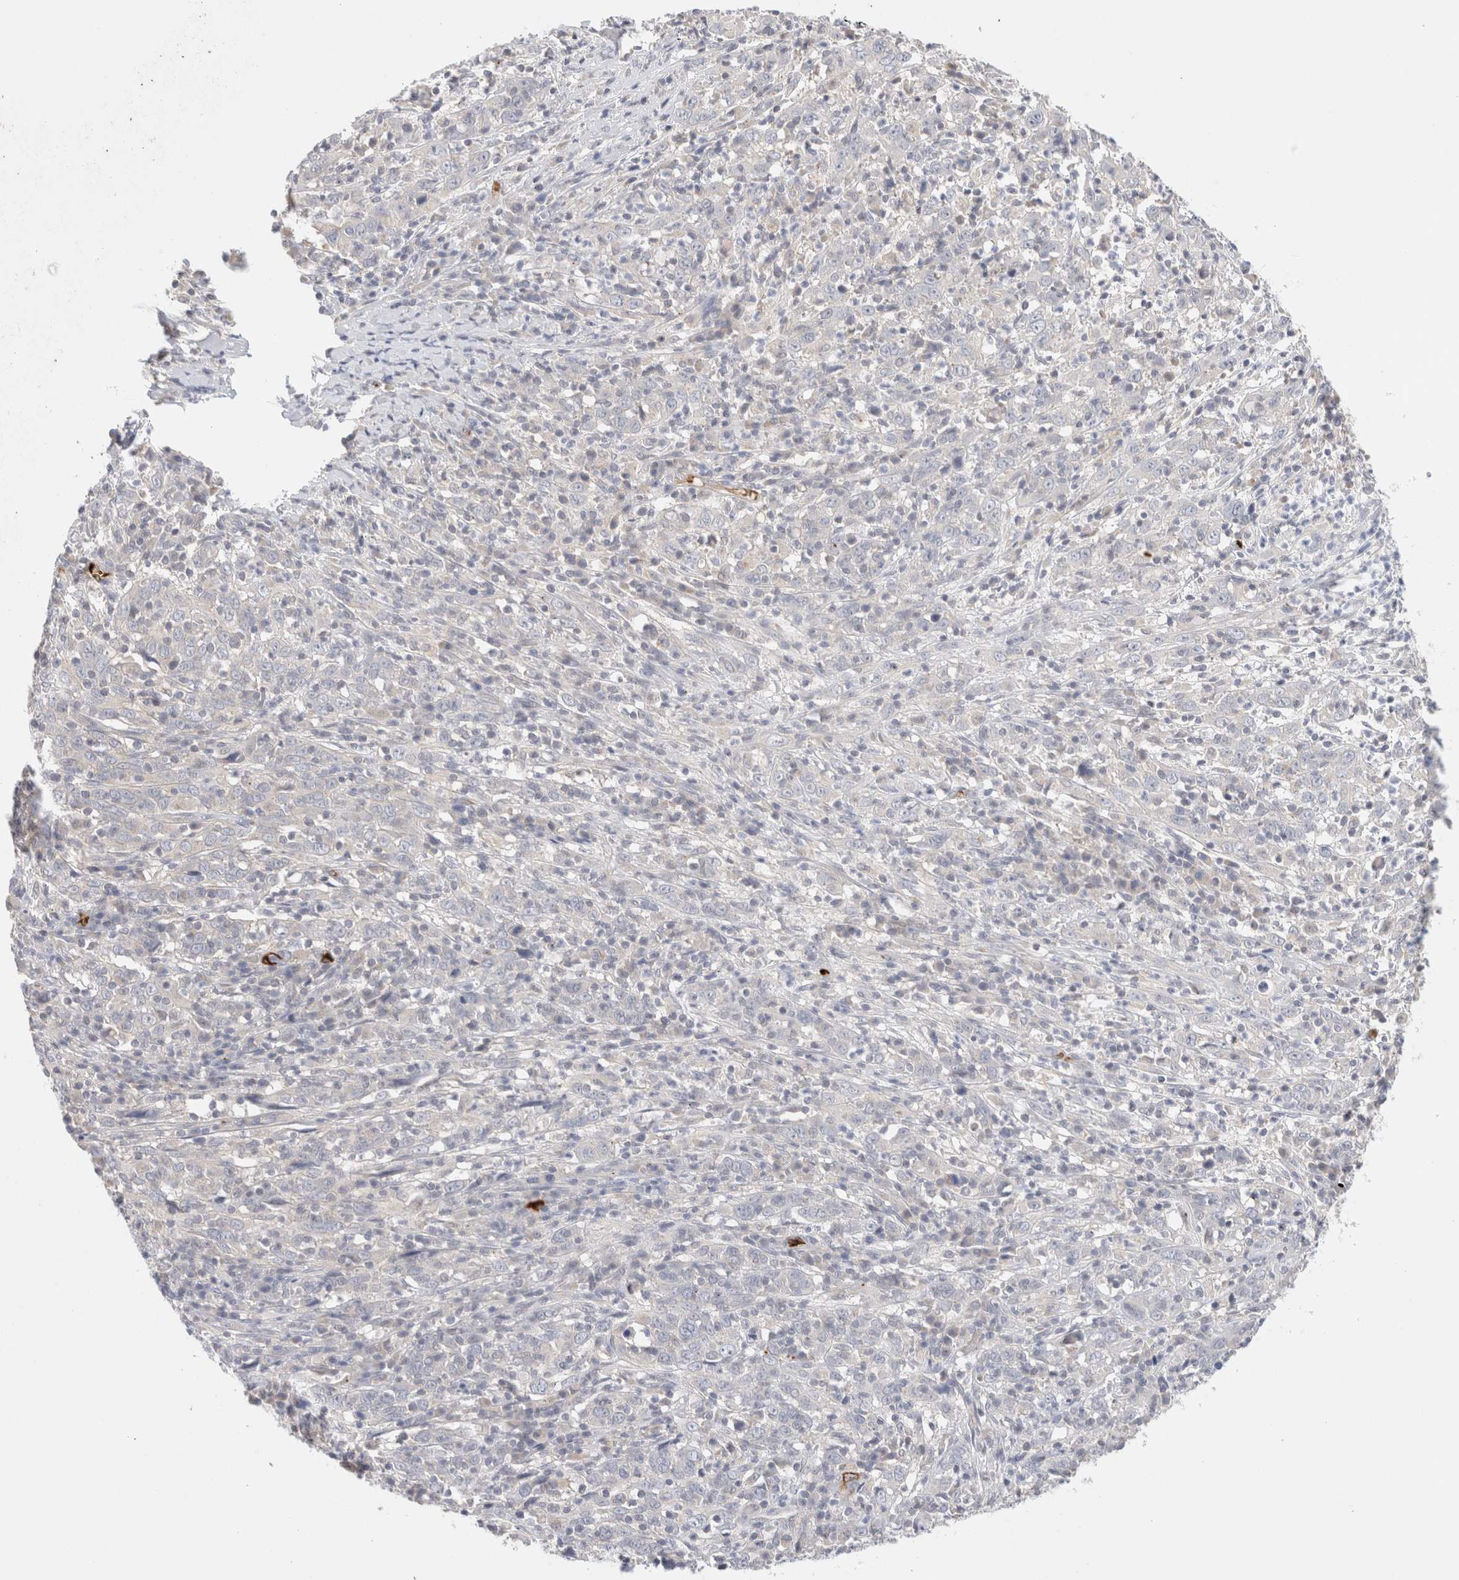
{"staining": {"intensity": "negative", "quantity": "none", "location": "none"}, "tissue": "cervical cancer", "cell_type": "Tumor cells", "image_type": "cancer", "snomed": [{"axis": "morphology", "description": "Squamous cell carcinoma, NOS"}, {"axis": "topography", "description": "Cervix"}], "caption": "The histopathology image shows no significant expression in tumor cells of cervical cancer.", "gene": "MST1", "patient": {"sex": "female", "age": 46}}